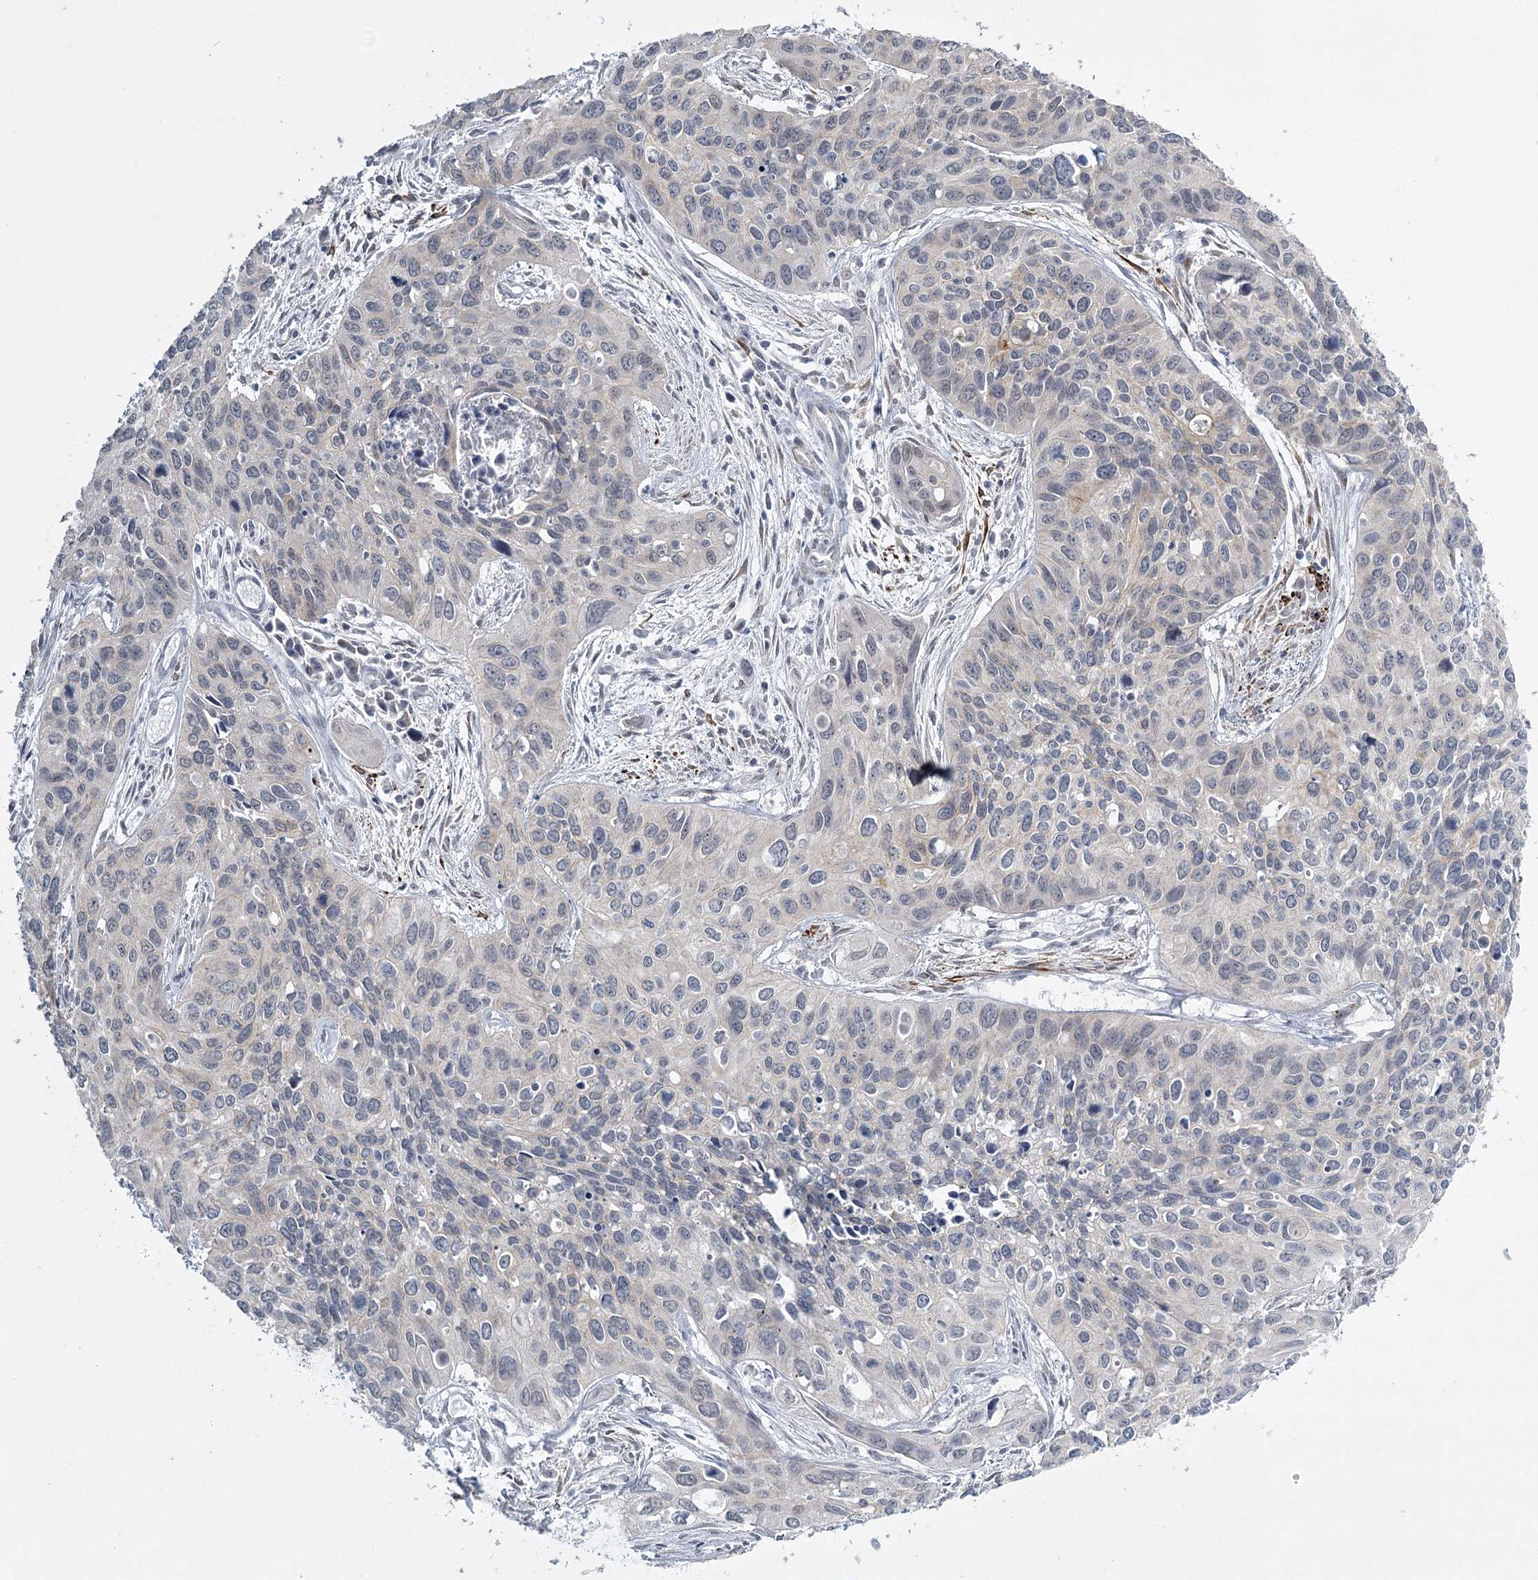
{"staining": {"intensity": "negative", "quantity": "none", "location": "none"}, "tissue": "cervical cancer", "cell_type": "Tumor cells", "image_type": "cancer", "snomed": [{"axis": "morphology", "description": "Squamous cell carcinoma, NOS"}, {"axis": "topography", "description": "Cervix"}], "caption": "Tumor cells show no significant expression in squamous cell carcinoma (cervical).", "gene": "TMEM70", "patient": {"sex": "female", "age": 55}}